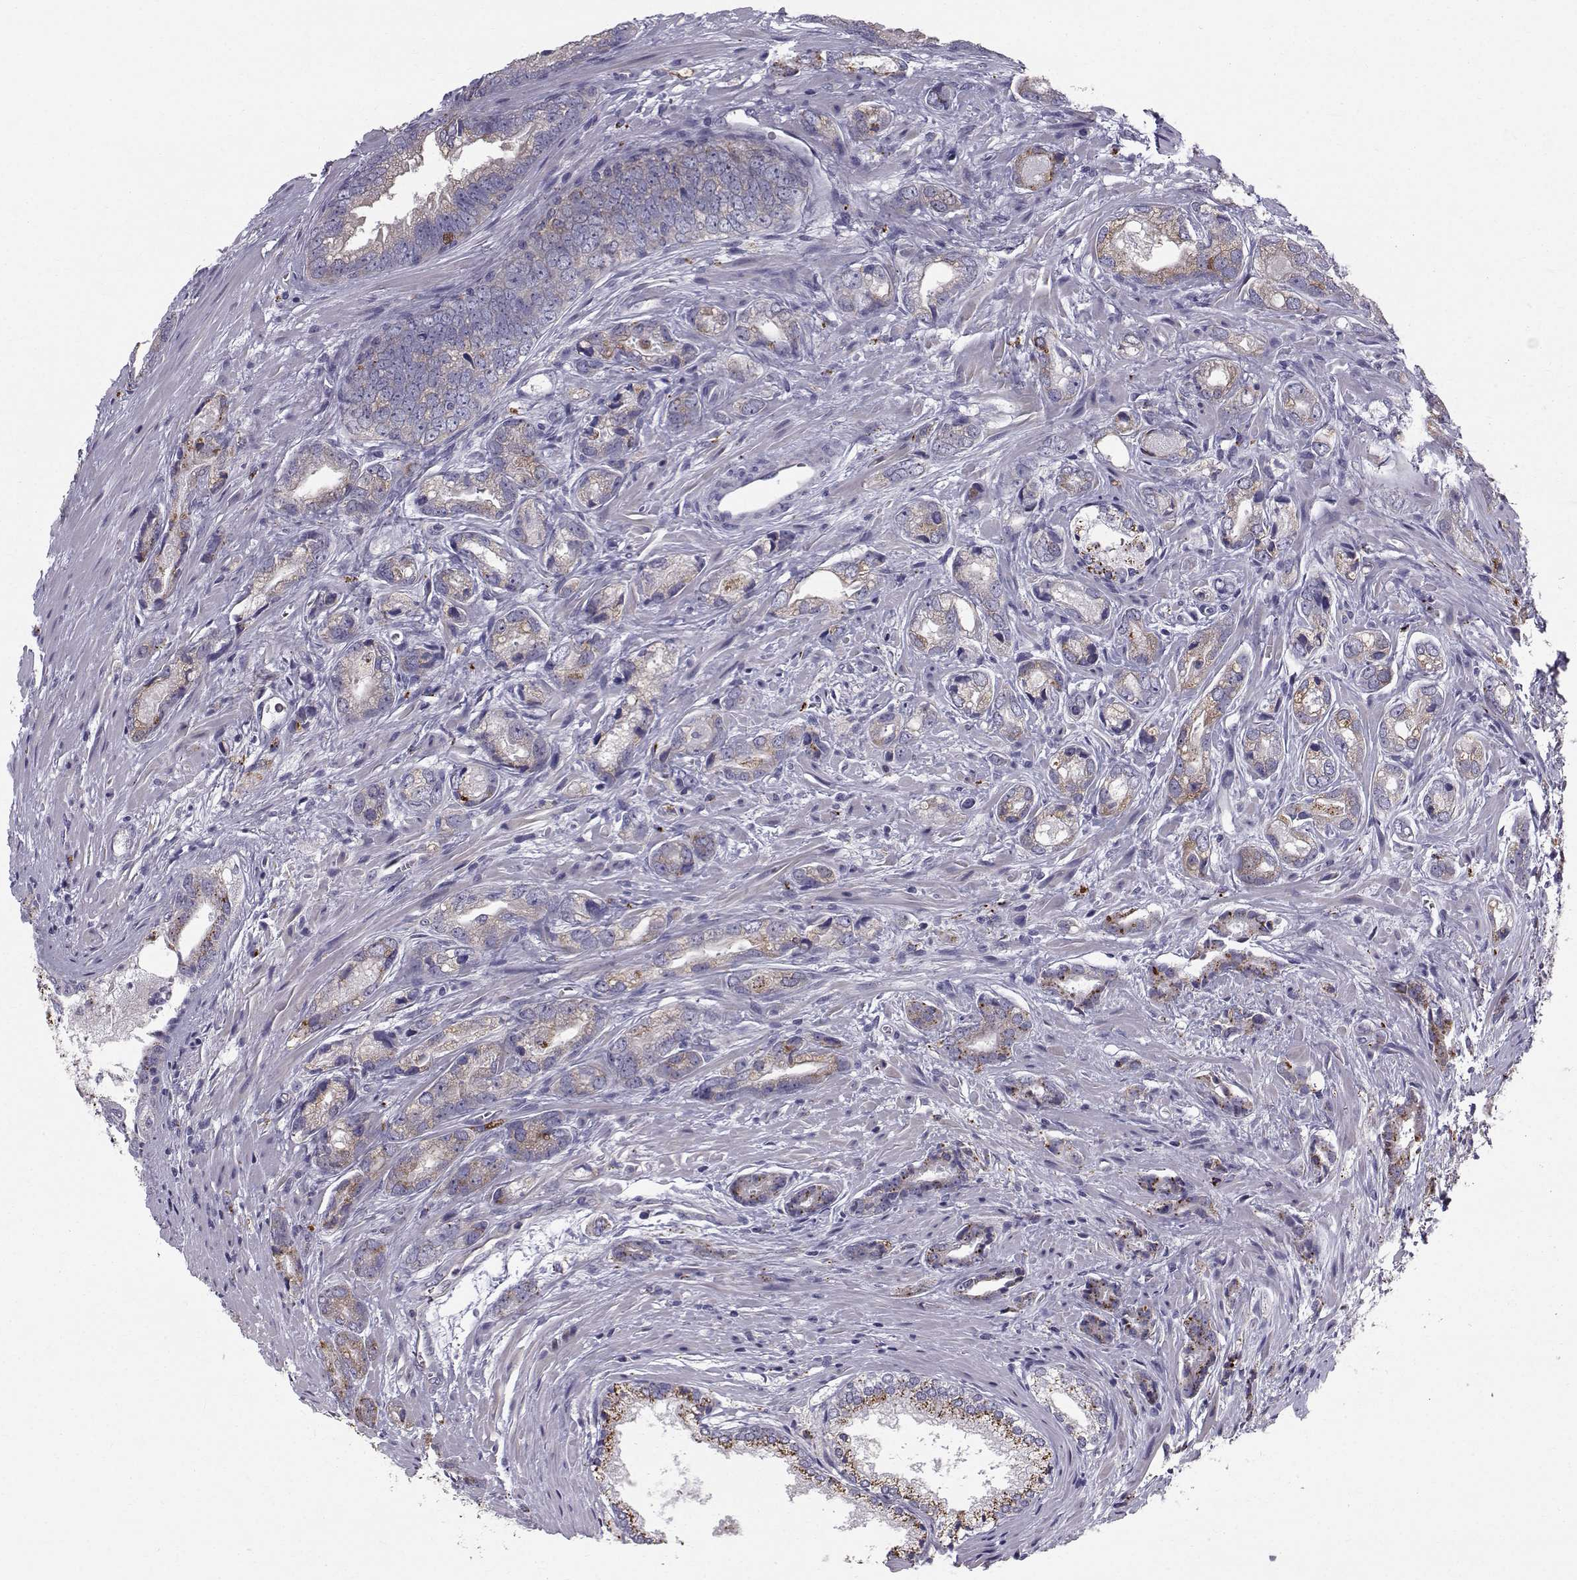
{"staining": {"intensity": "moderate", "quantity": "25%-75%", "location": "cytoplasmic/membranous"}, "tissue": "prostate cancer", "cell_type": "Tumor cells", "image_type": "cancer", "snomed": [{"axis": "morphology", "description": "Adenocarcinoma, NOS"}, {"axis": "morphology", "description": "Adenocarcinoma, High grade"}, {"axis": "topography", "description": "Prostate"}], "caption": "Approximately 25%-75% of tumor cells in human prostate cancer (adenocarcinoma (high-grade)) exhibit moderate cytoplasmic/membranous protein expression as visualized by brown immunohistochemical staining.", "gene": "CALCR", "patient": {"sex": "male", "age": 70}}